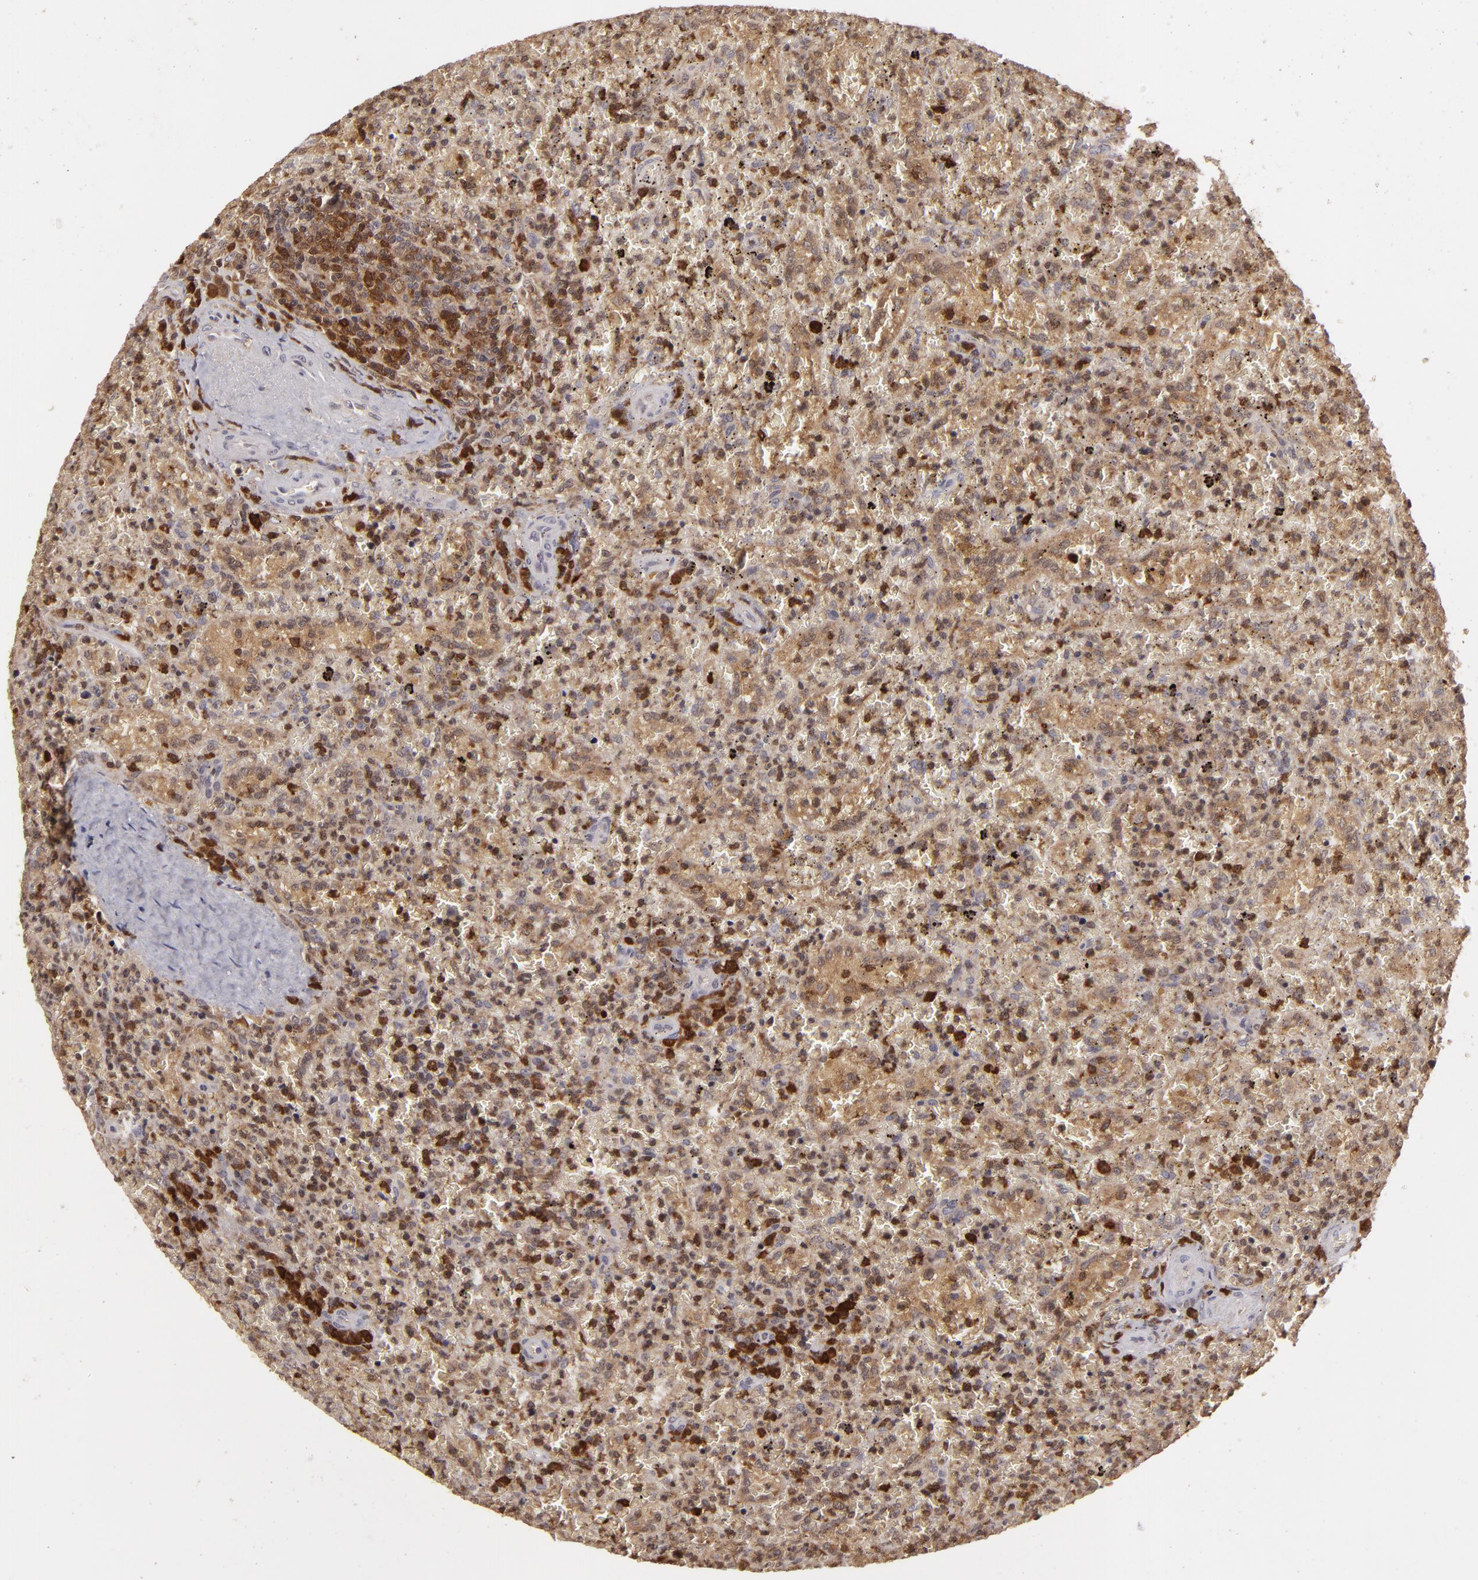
{"staining": {"intensity": "strong", "quantity": "25%-75%", "location": "cytoplasmic/membranous,nuclear"}, "tissue": "lymphoma", "cell_type": "Tumor cells", "image_type": "cancer", "snomed": [{"axis": "morphology", "description": "Malignant lymphoma, non-Hodgkin's type, High grade"}, {"axis": "topography", "description": "Spleen"}, {"axis": "topography", "description": "Lymph node"}], "caption": "Protein expression analysis of human lymphoma reveals strong cytoplasmic/membranous and nuclear expression in approximately 25%-75% of tumor cells. (Brightfield microscopy of DAB IHC at high magnification).", "gene": "ZBTB33", "patient": {"sex": "female", "age": 70}}